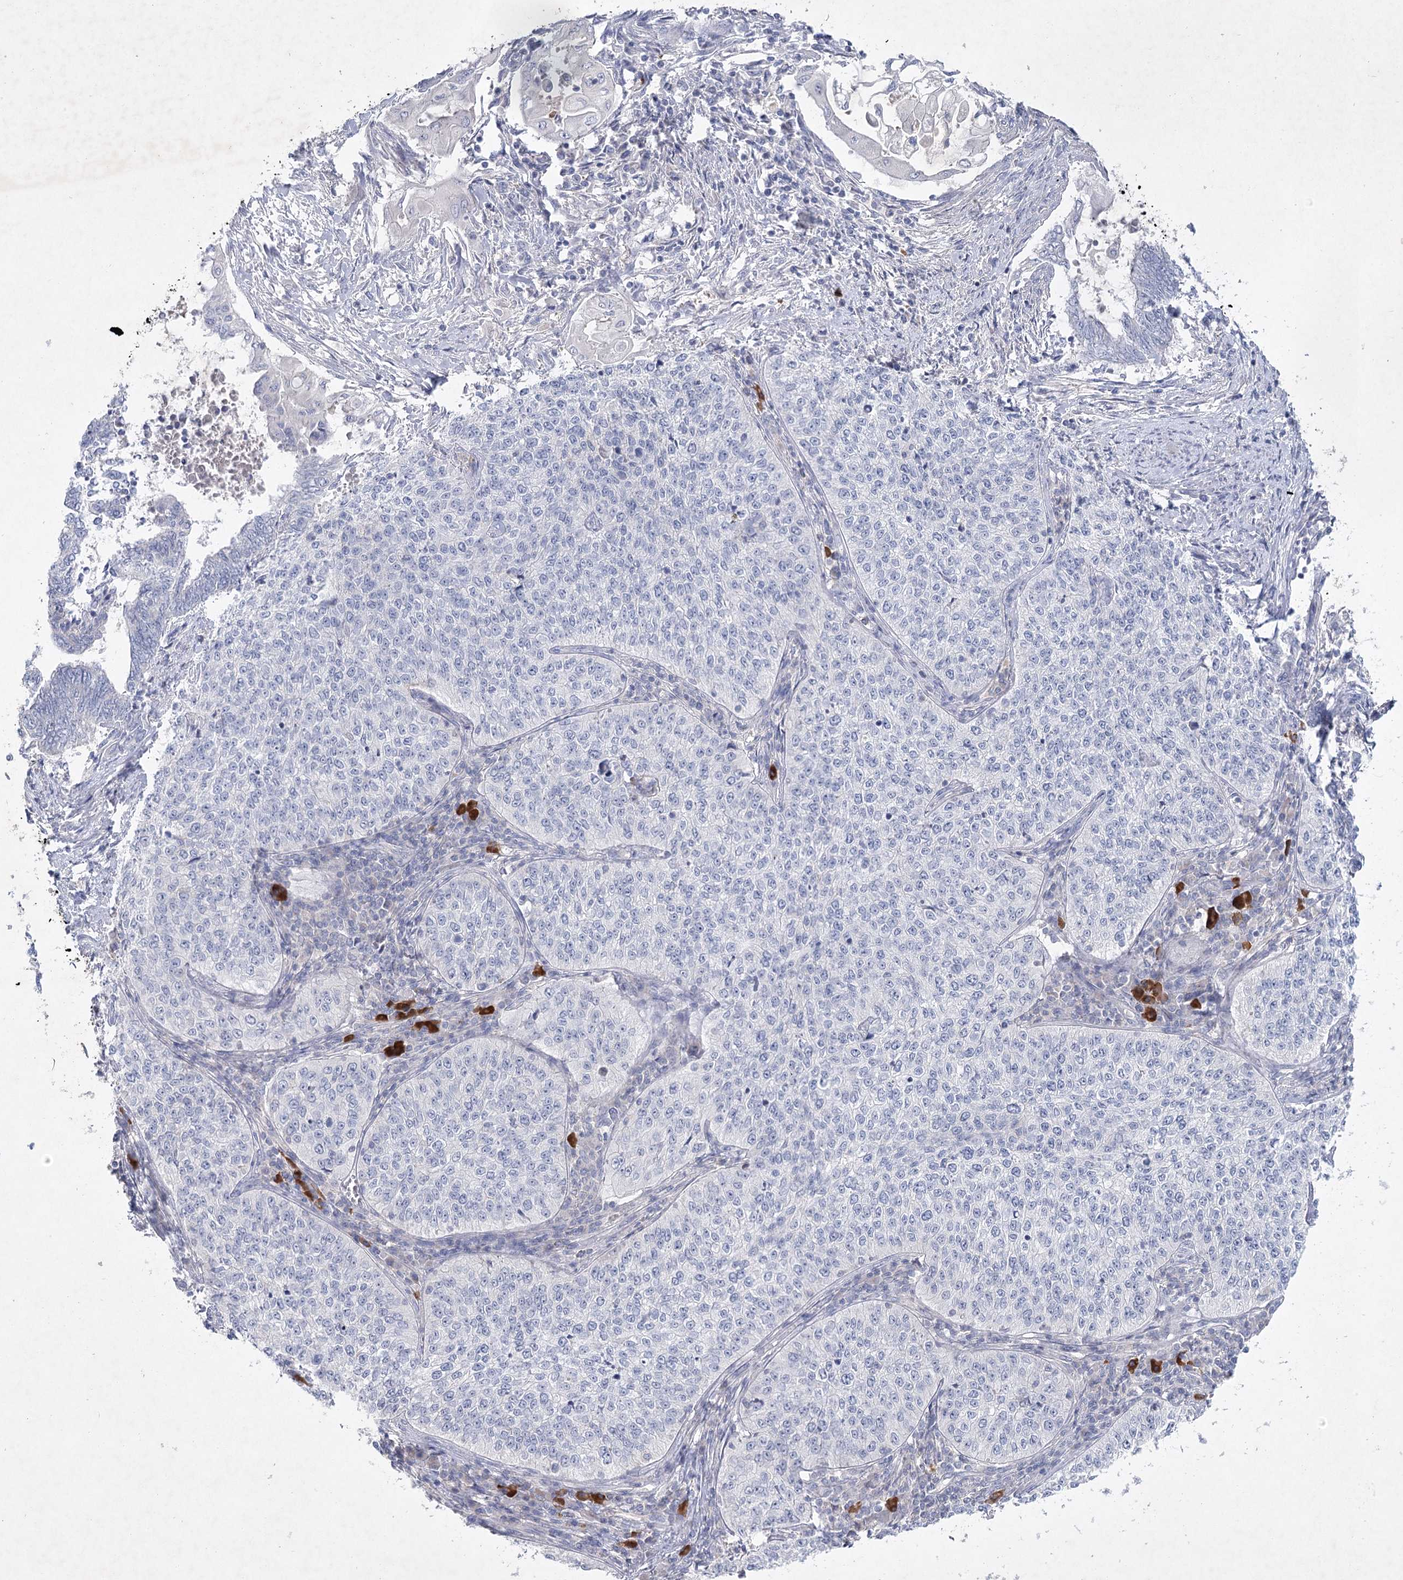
{"staining": {"intensity": "negative", "quantity": "none", "location": "none"}, "tissue": "cervical cancer", "cell_type": "Tumor cells", "image_type": "cancer", "snomed": [{"axis": "morphology", "description": "Squamous cell carcinoma, NOS"}, {"axis": "topography", "description": "Cervix"}], "caption": "High power microscopy photomicrograph of an immunohistochemistry (IHC) micrograph of cervical cancer, revealing no significant positivity in tumor cells.", "gene": "MAP3K13", "patient": {"sex": "female", "age": 35}}